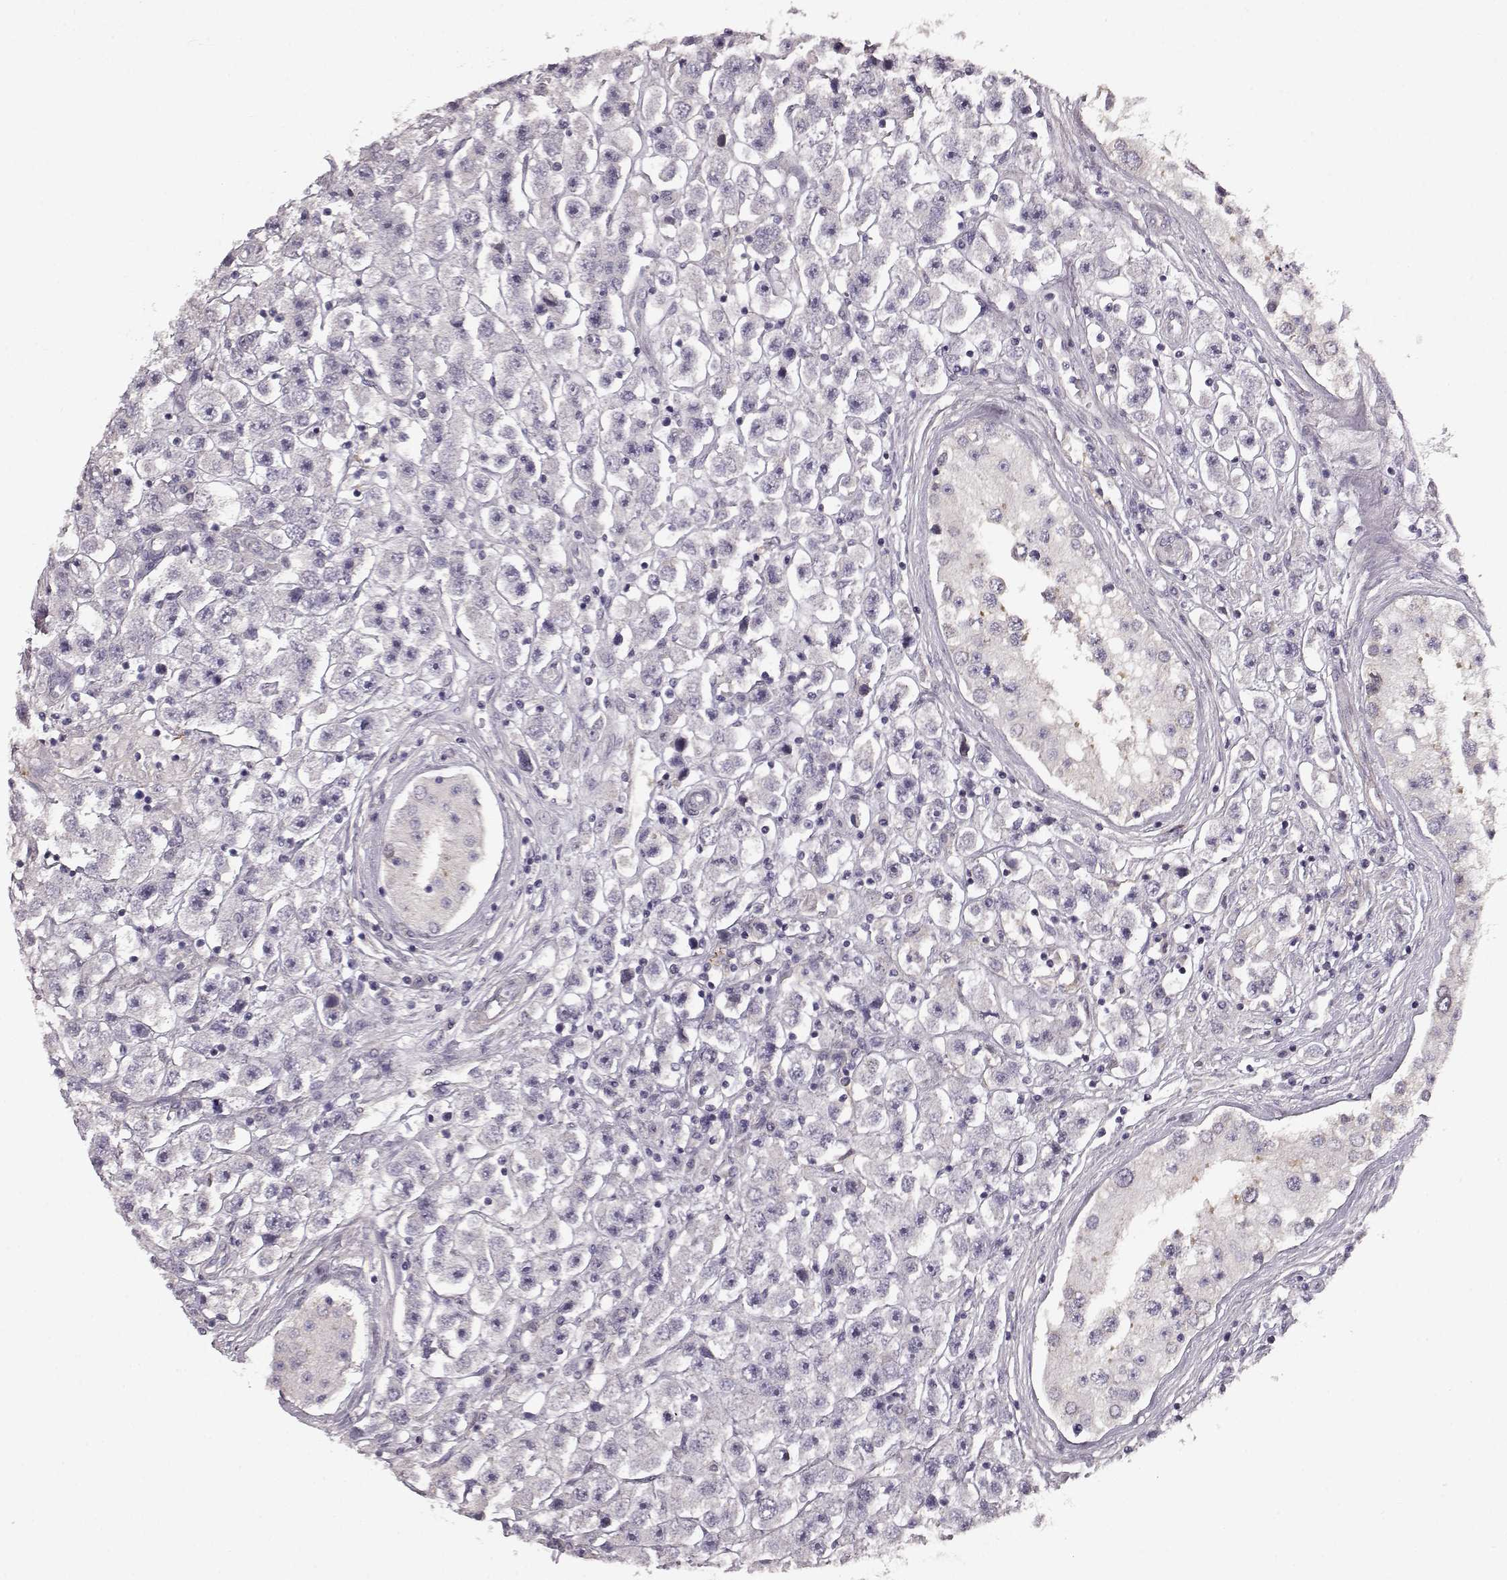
{"staining": {"intensity": "negative", "quantity": "none", "location": "none"}, "tissue": "testis cancer", "cell_type": "Tumor cells", "image_type": "cancer", "snomed": [{"axis": "morphology", "description": "Seminoma, NOS"}, {"axis": "topography", "description": "Testis"}], "caption": "Immunohistochemistry photomicrograph of neoplastic tissue: human testis cancer stained with DAB (3,3'-diaminobenzidine) demonstrates no significant protein expression in tumor cells.", "gene": "GPR50", "patient": {"sex": "male", "age": 45}}